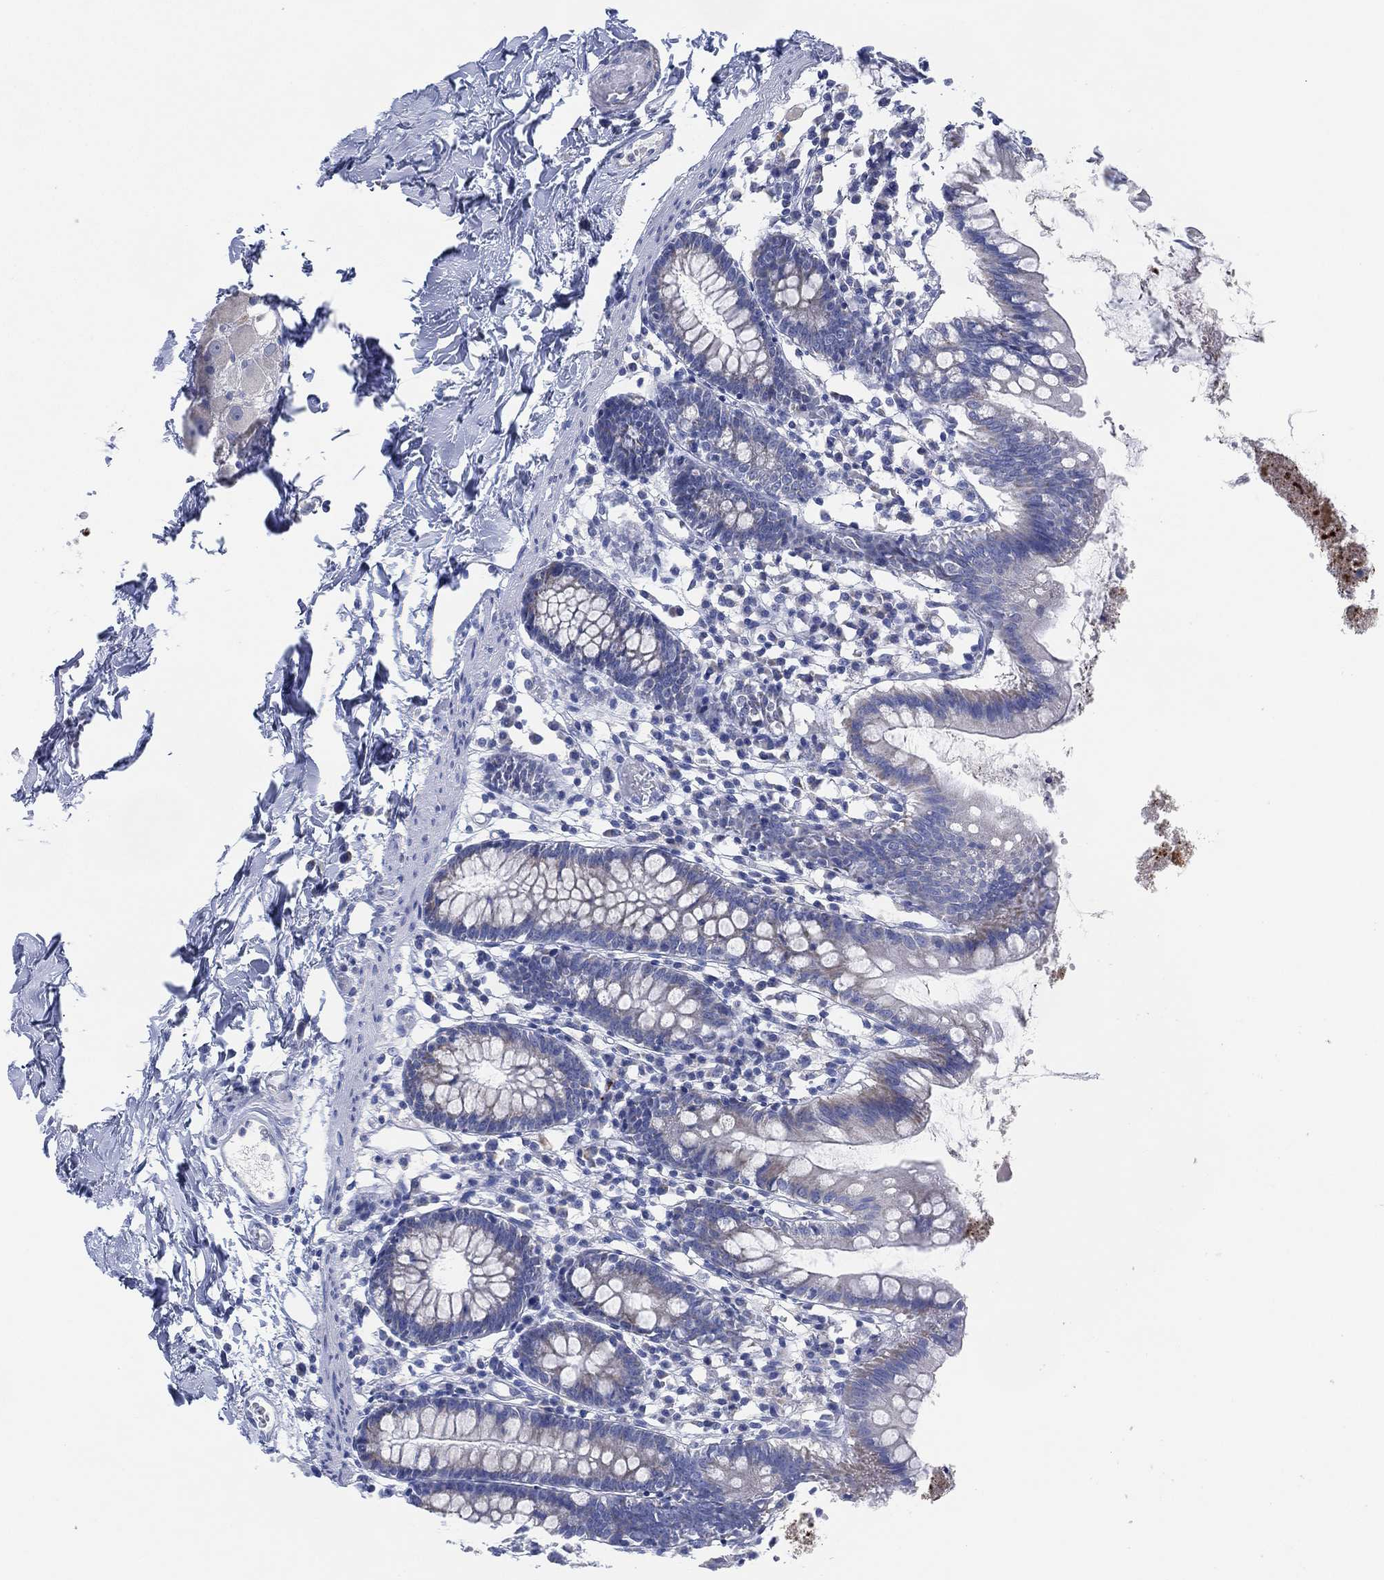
{"staining": {"intensity": "negative", "quantity": "none", "location": "none"}, "tissue": "small intestine", "cell_type": "Glandular cells", "image_type": "normal", "snomed": [{"axis": "morphology", "description": "Normal tissue, NOS"}, {"axis": "topography", "description": "Small intestine"}], "caption": "Immunohistochemistry (IHC) of normal human small intestine demonstrates no expression in glandular cells.", "gene": "ADAD2", "patient": {"sex": "female", "age": 90}}